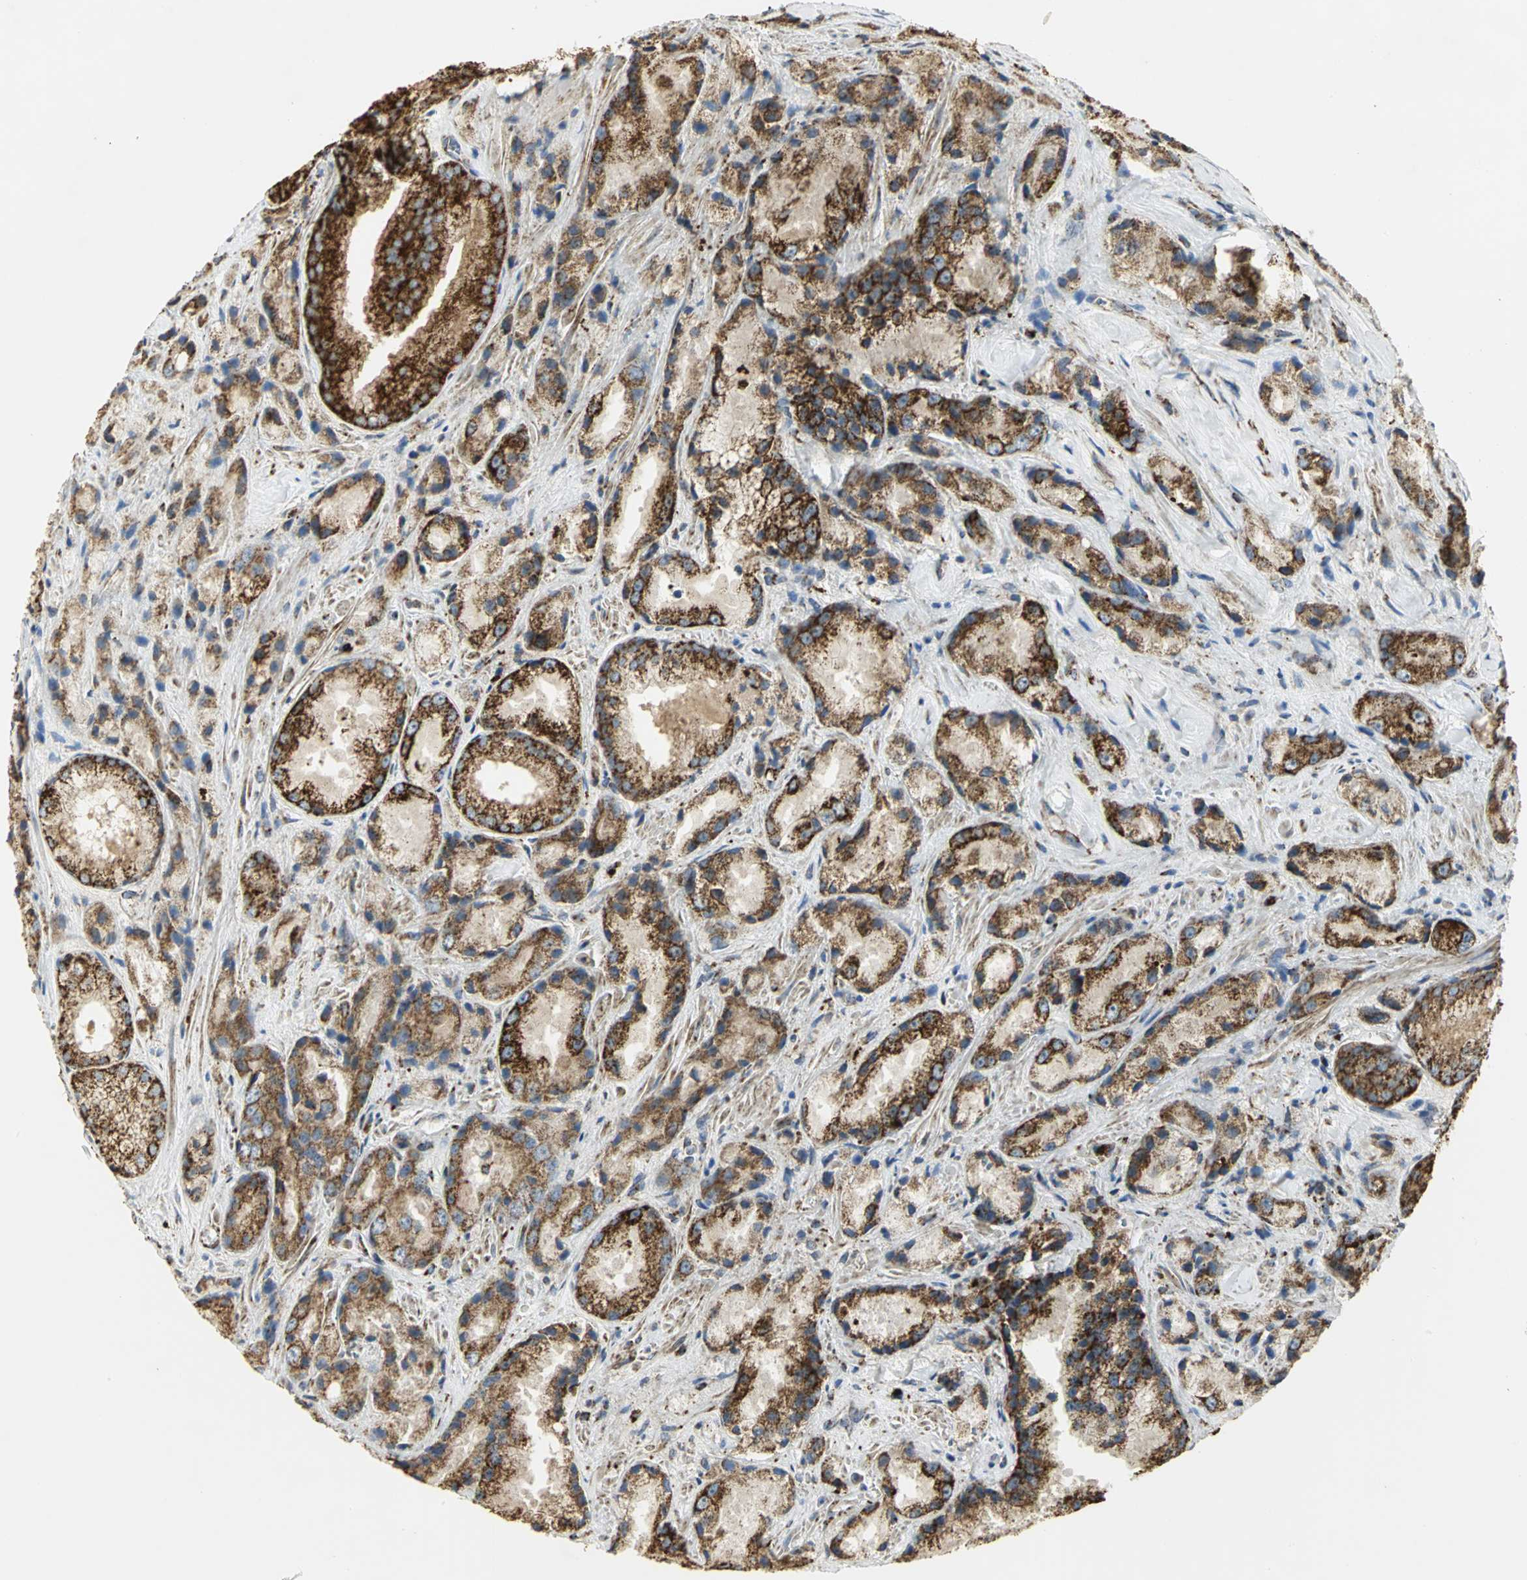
{"staining": {"intensity": "strong", "quantity": ">75%", "location": "cytoplasmic/membranous"}, "tissue": "prostate cancer", "cell_type": "Tumor cells", "image_type": "cancer", "snomed": [{"axis": "morphology", "description": "Adenocarcinoma, Low grade"}, {"axis": "topography", "description": "Prostate"}], "caption": "Immunohistochemical staining of human prostate cancer (low-grade adenocarcinoma) displays strong cytoplasmic/membranous protein staining in about >75% of tumor cells.", "gene": "VDAC1", "patient": {"sex": "male", "age": 64}}